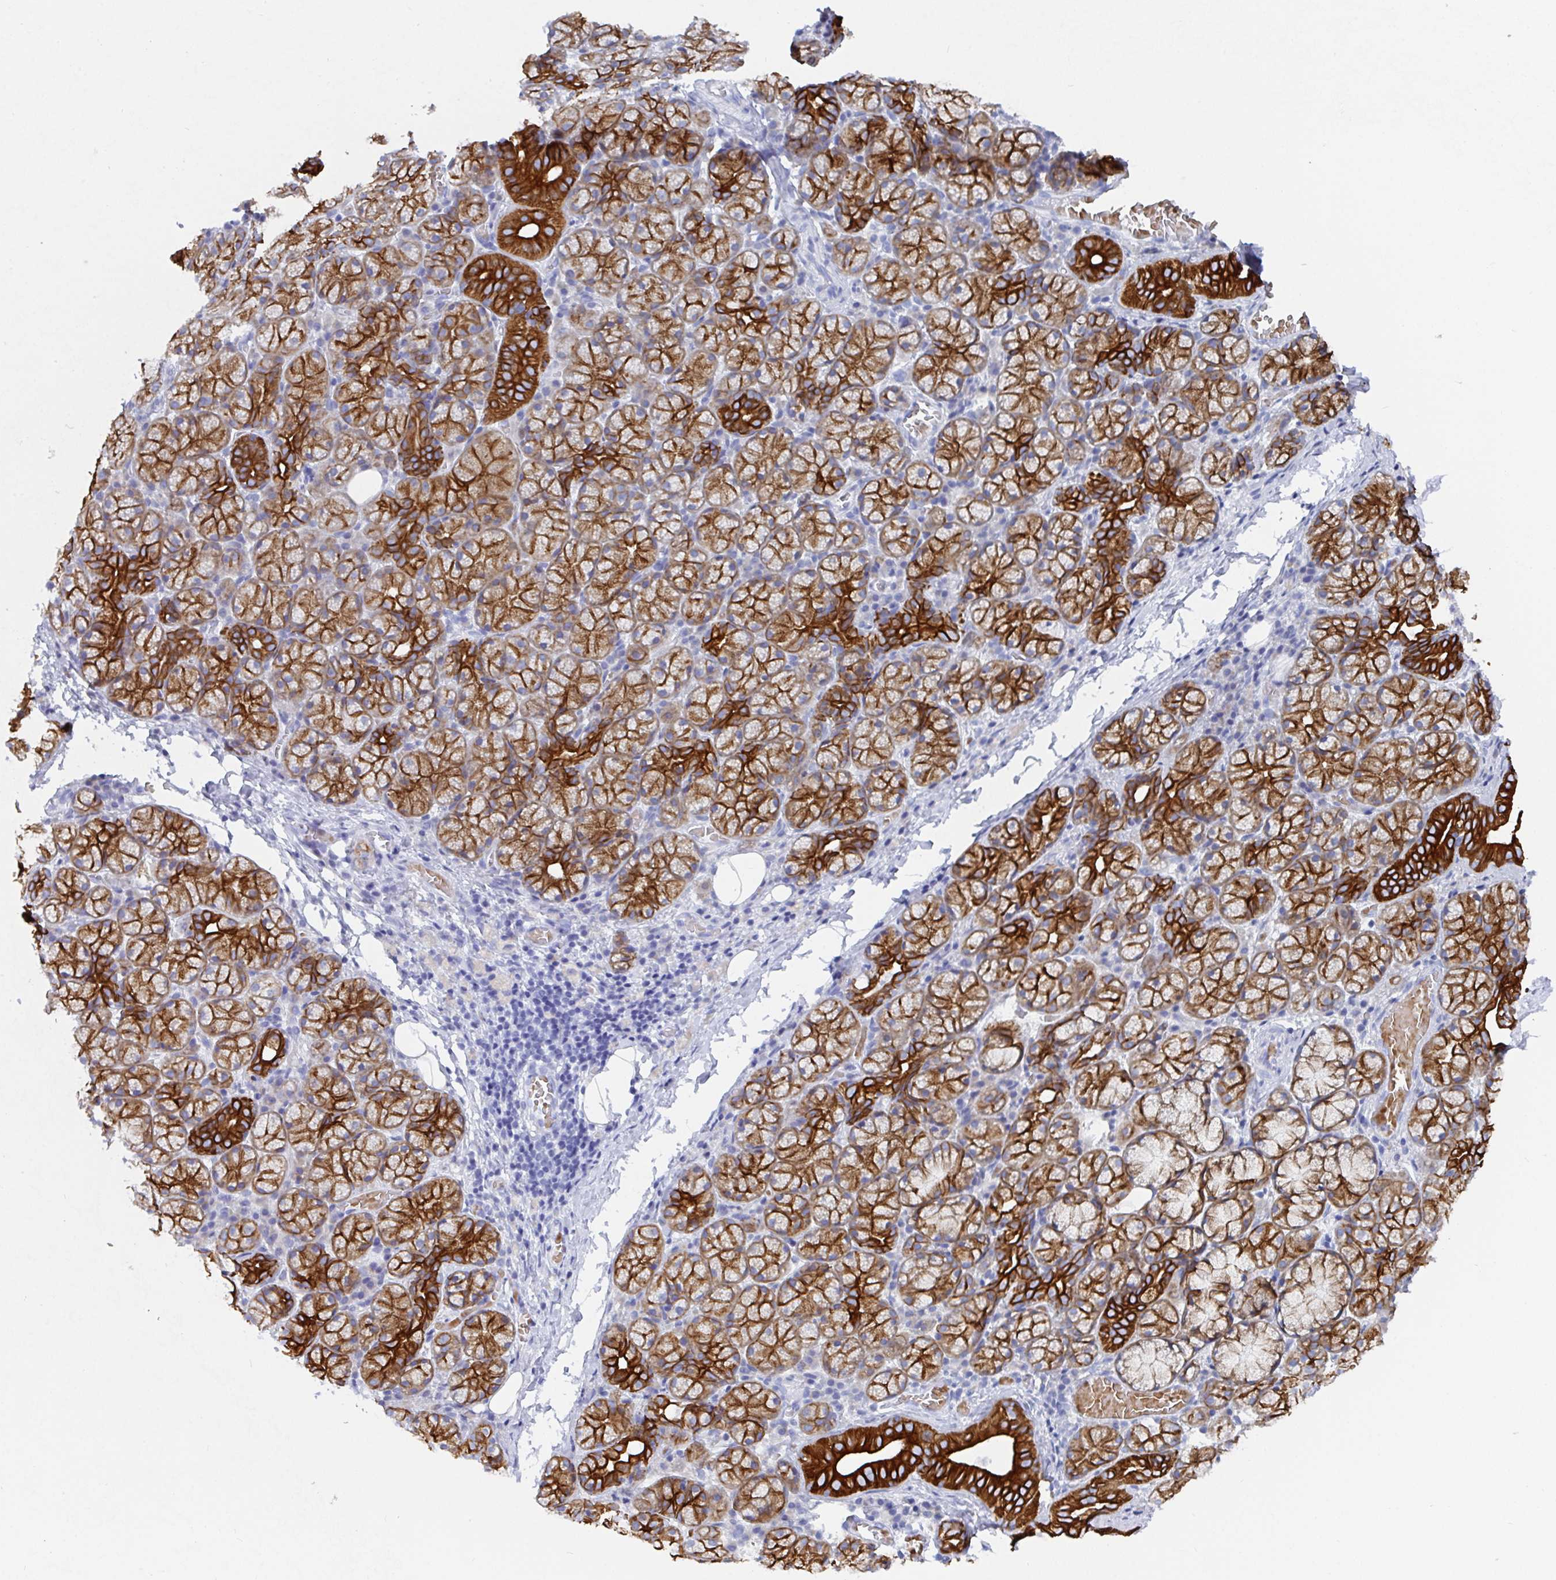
{"staining": {"intensity": "strong", "quantity": ">75%", "location": "cytoplasmic/membranous"}, "tissue": "salivary gland", "cell_type": "Glandular cells", "image_type": "normal", "snomed": [{"axis": "morphology", "description": "Normal tissue, NOS"}, {"axis": "topography", "description": "Salivary gland"}], "caption": "Strong cytoplasmic/membranous expression is present in approximately >75% of glandular cells in normal salivary gland. The staining was performed using DAB (3,3'-diaminobenzidine), with brown indicating positive protein expression. Nuclei are stained blue with hematoxylin.", "gene": "CLDN8", "patient": {"sex": "female", "age": 24}}